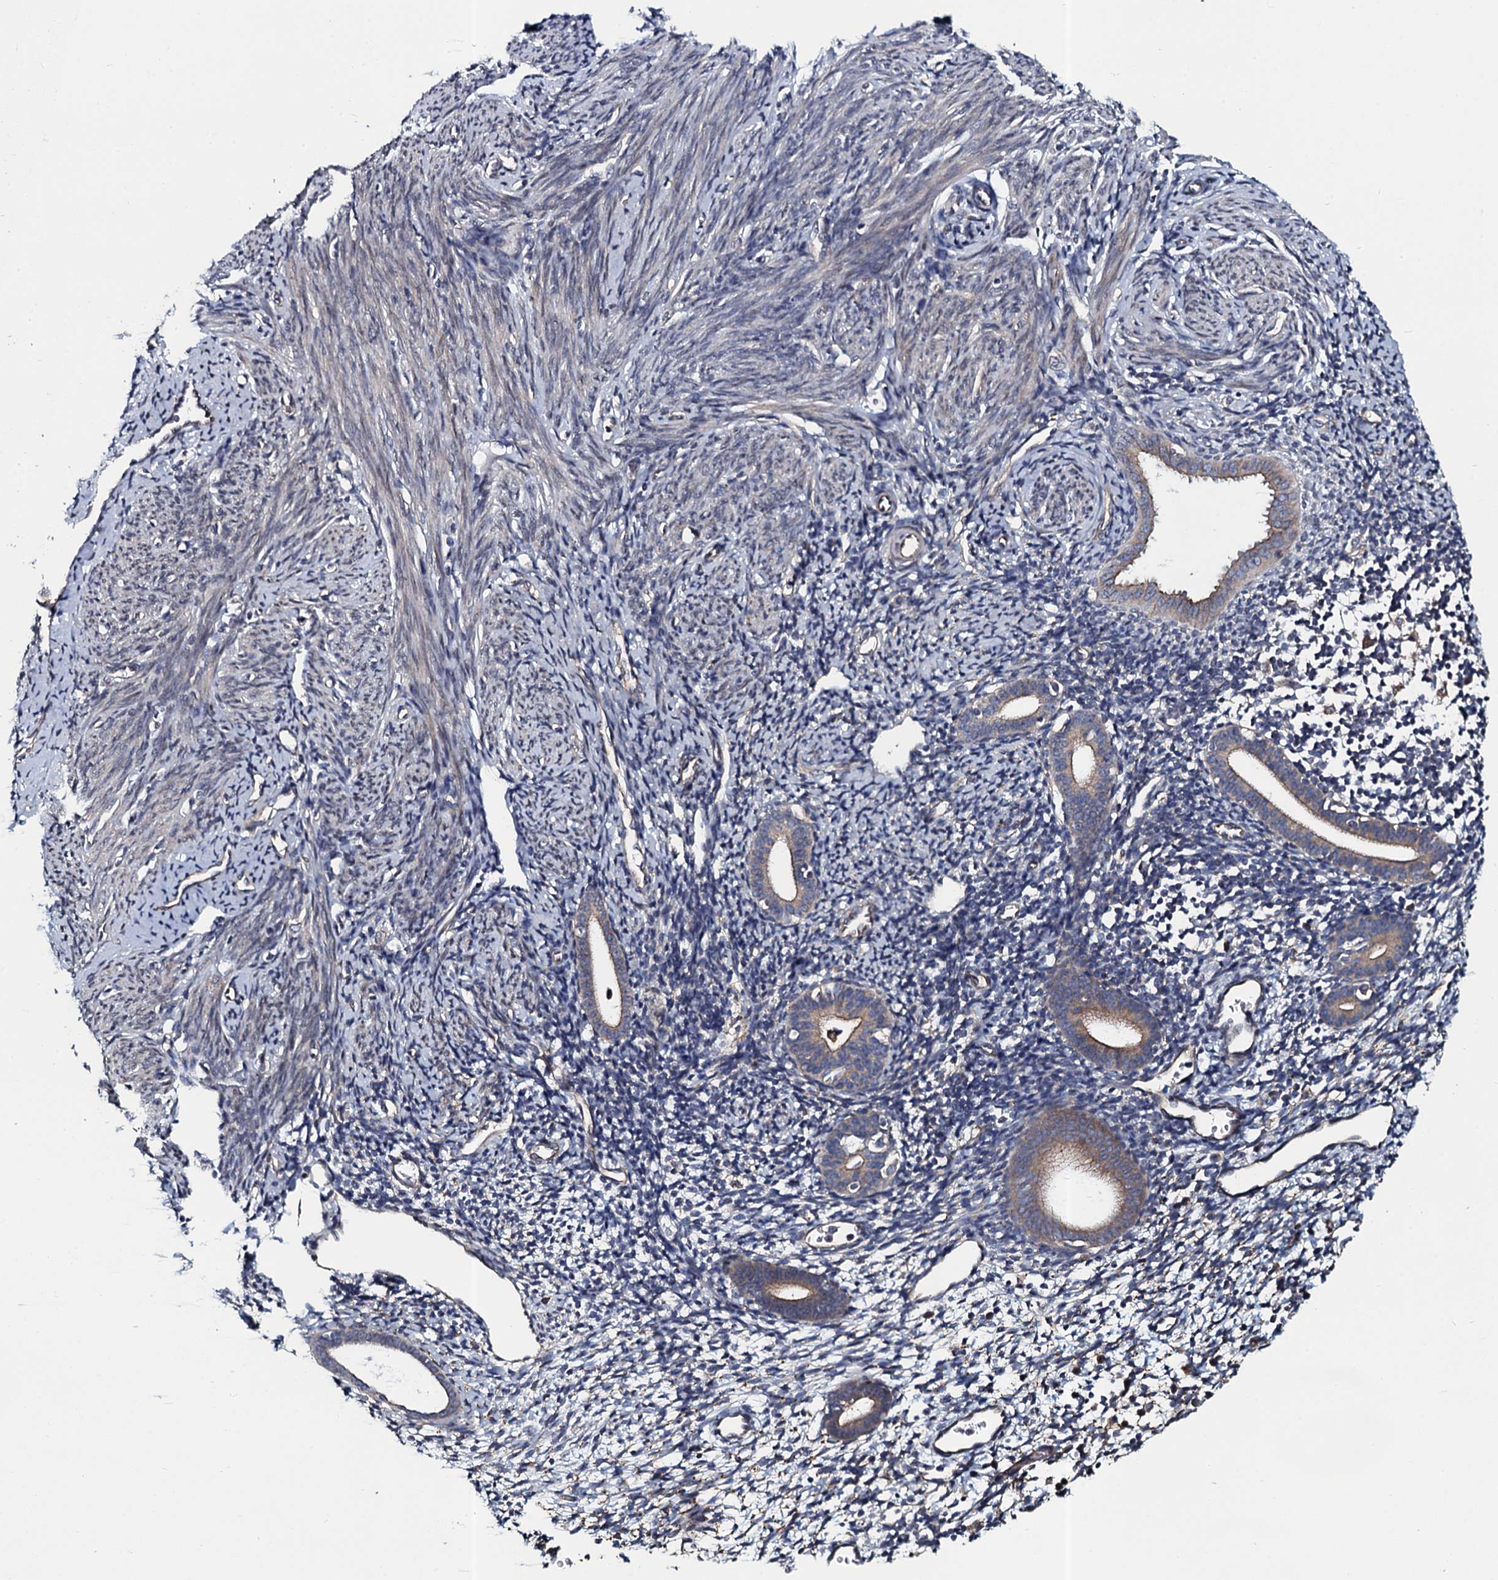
{"staining": {"intensity": "negative", "quantity": "none", "location": "none"}, "tissue": "endometrium", "cell_type": "Cells in endometrial stroma", "image_type": "normal", "snomed": [{"axis": "morphology", "description": "Normal tissue, NOS"}, {"axis": "topography", "description": "Endometrium"}], "caption": "Immunohistochemistry (IHC) of unremarkable human endometrium demonstrates no expression in cells in endometrial stroma. The staining was performed using DAB (3,3'-diaminobenzidine) to visualize the protein expression in brown, while the nuclei were stained in blue with hematoxylin (Magnification: 20x).", "gene": "TMEM151A", "patient": {"sex": "female", "age": 56}}